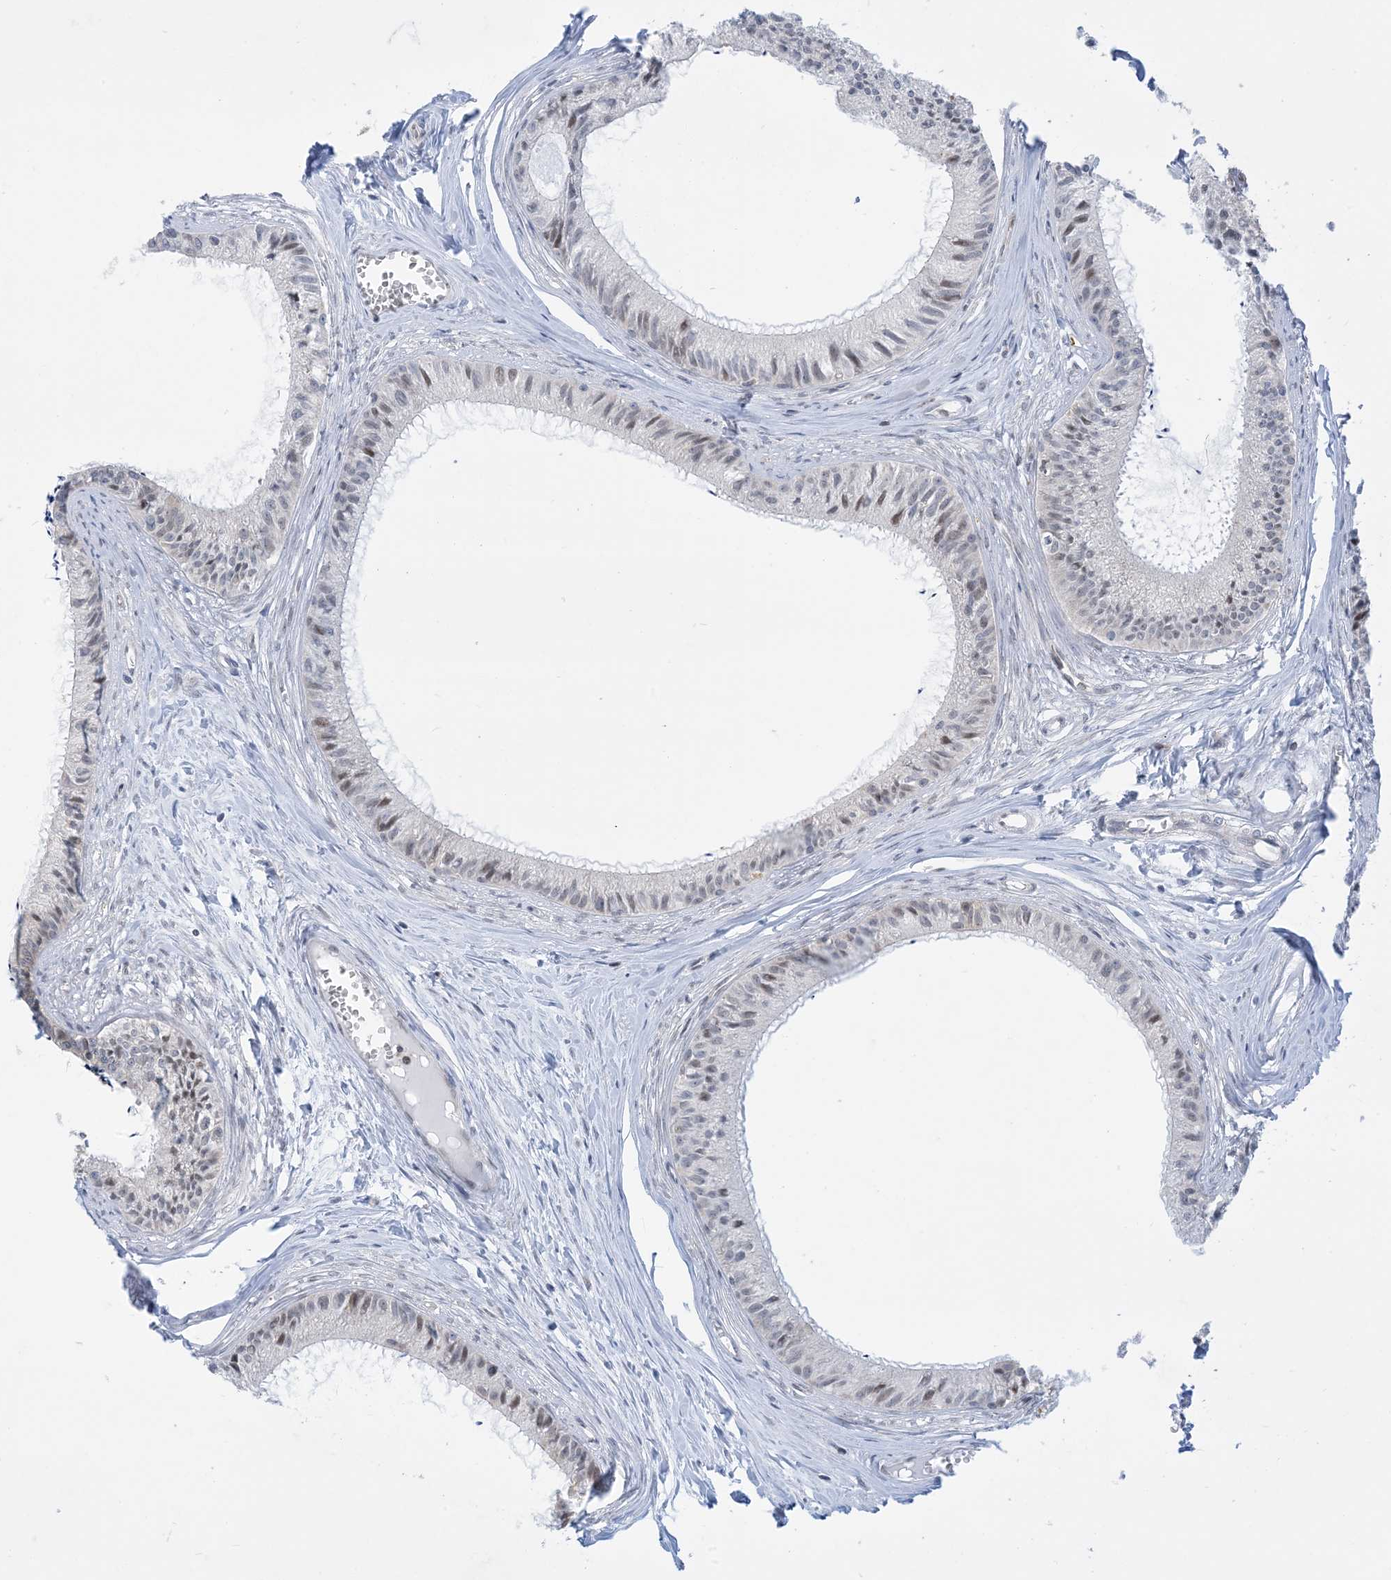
{"staining": {"intensity": "moderate", "quantity": "<25%", "location": "cytoplasmic/membranous"}, "tissue": "epididymis", "cell_type": "Glandular cells", "image_type": "normal", "snomed": [{"axis": "morphology", "description": "Normal tissue, NOS"}, {"axis": "topography", "description": "Epididymis"}], "caption": "Epididymis stained with a brown dye shows moderate cytoplasmic/membranous positive expression in approximately <25% of glandular cells.", "gene": "CASP4", "patient": {"sex": "male", "age": 36}}